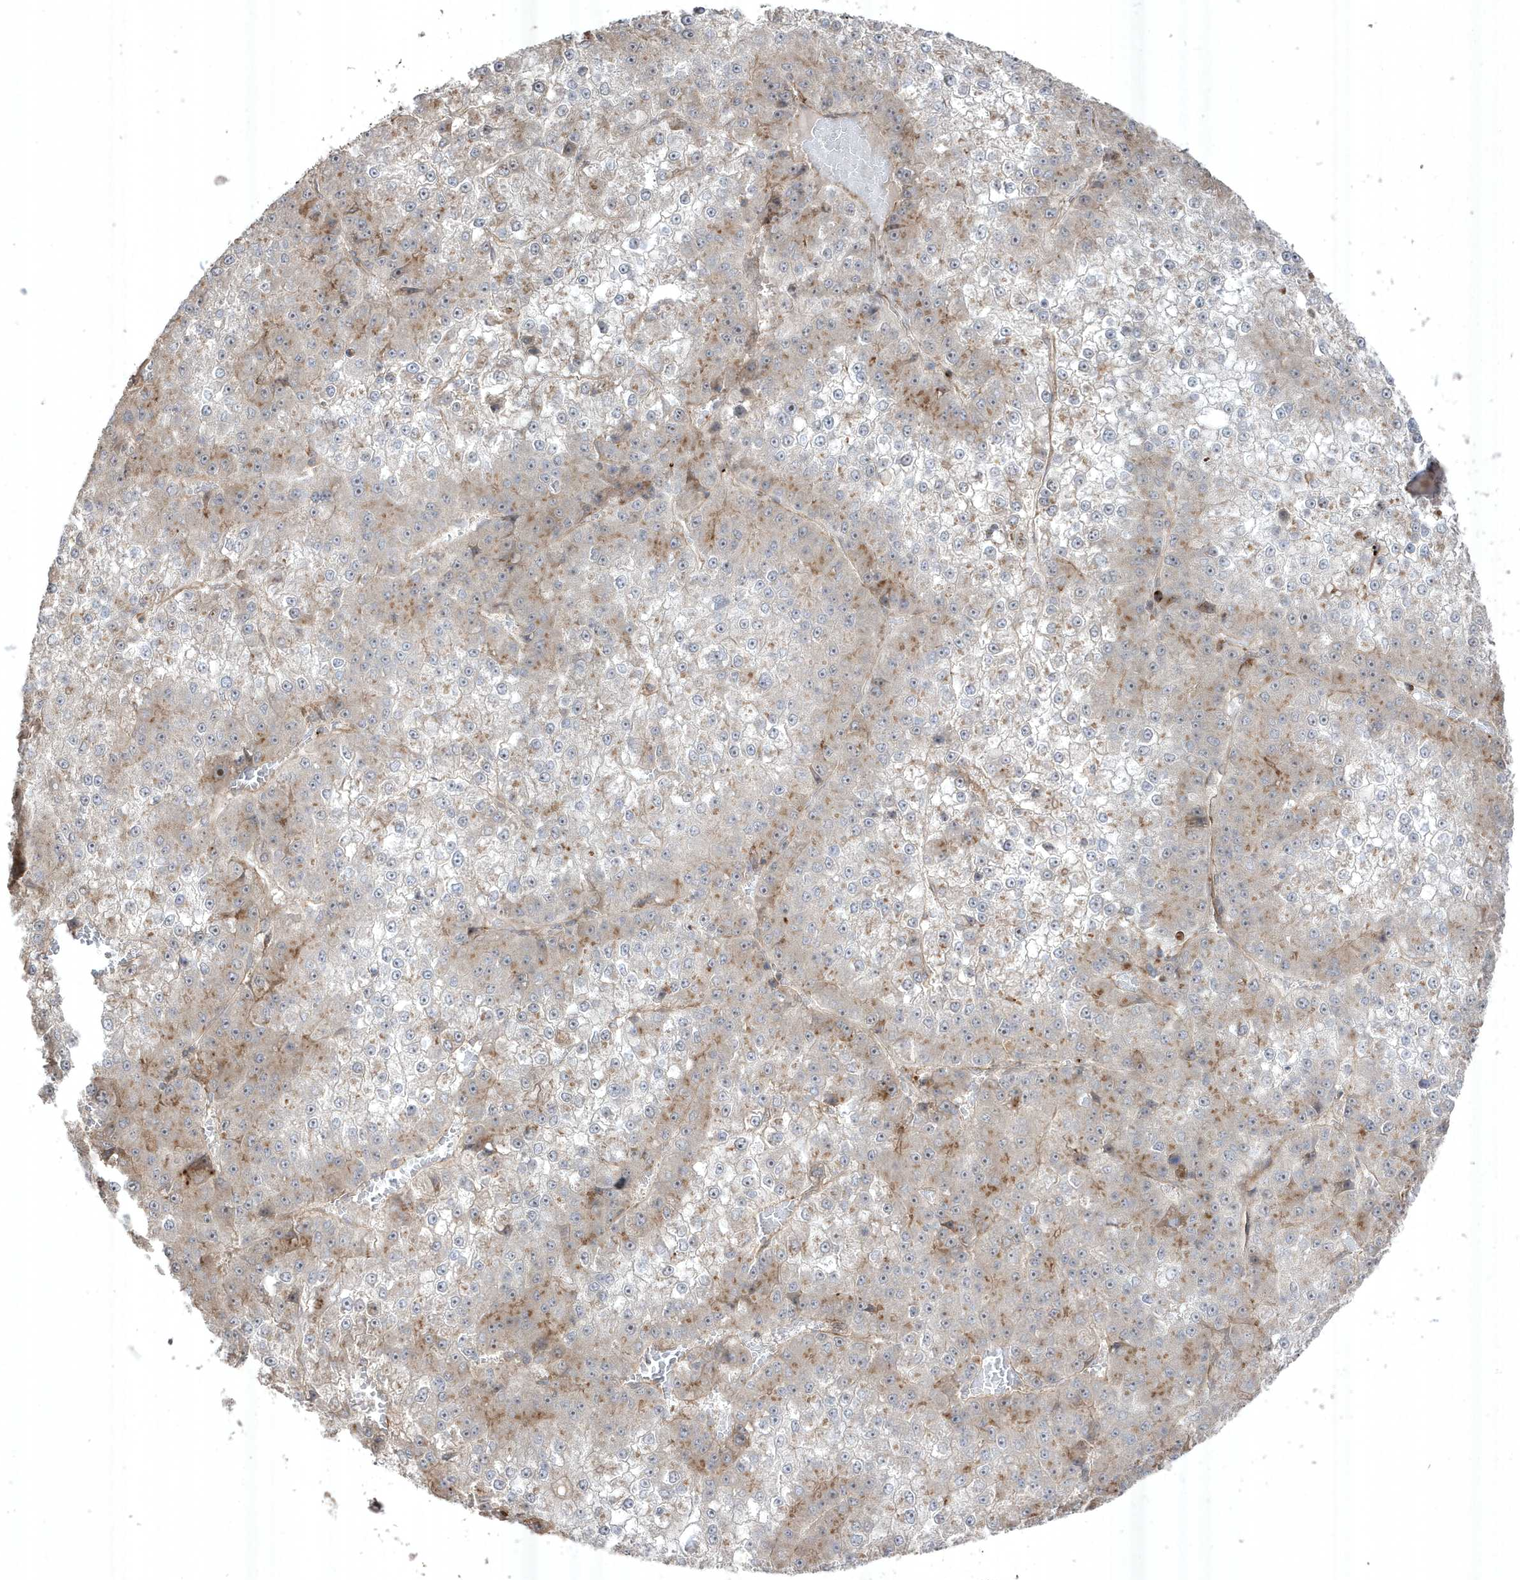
{"staining": {"intensity": "moderate", "quantity": "<25%", "location": "cytoplasmic/membranous"}, "tissue": "liver cancer", "cell_type": "Tumor cells", "image_type": "cancer", "snomed": [{"axis": "morphology", "description": "Carcinoma, Hepatocellular, NOS"}, {"axis": "topography", "description": "Liver"}], "caption": "DAB (3,3'-diaminobenzidine) immunohistochemical staining of liver hepatocellular carcinoma reveals moderate cytoplasmic/membranous protein positivity in about <25% of tumor cells.", "gene": "CETN3", "patient": {"sex": "female", "age": 73}}